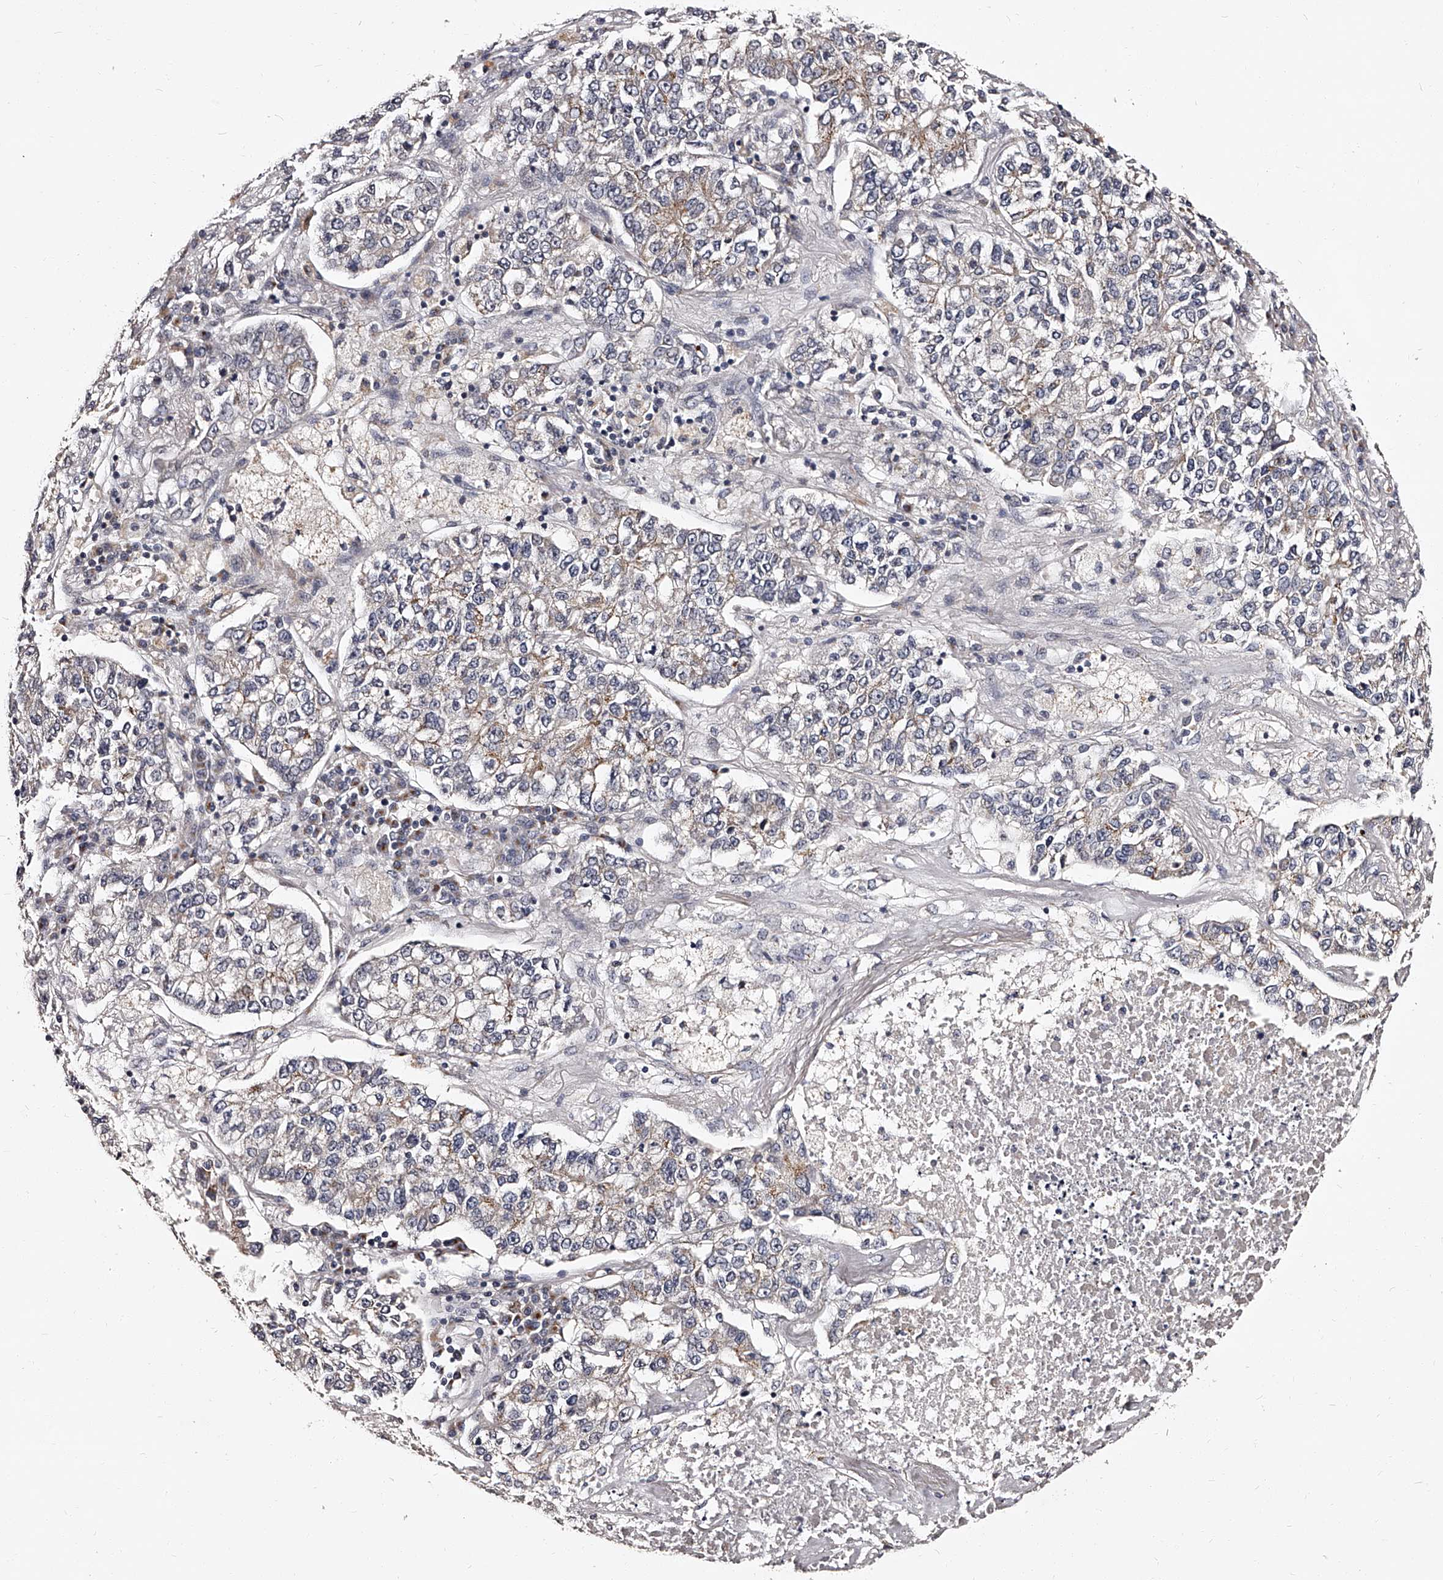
{"staining": {"intensity": "weak", "quantity": "<25%", "location": "cytoplasmic/membranous"}, "tissue": "lung cancer", "cell_type": "Tumor cells", "image_type": "cancer", "snomed": [{"axis": "morphology", "description": "Adenocarcinoma, NOS"}, {"axis": "topography", "description": "Lung"}], "caption": "DAB immunohistochemical staining of lung adenocarcinoma reveals no significant expression in tumor cells.", "gene": "RSC1A1", "patient": {"sex": "male", "age": 49}}